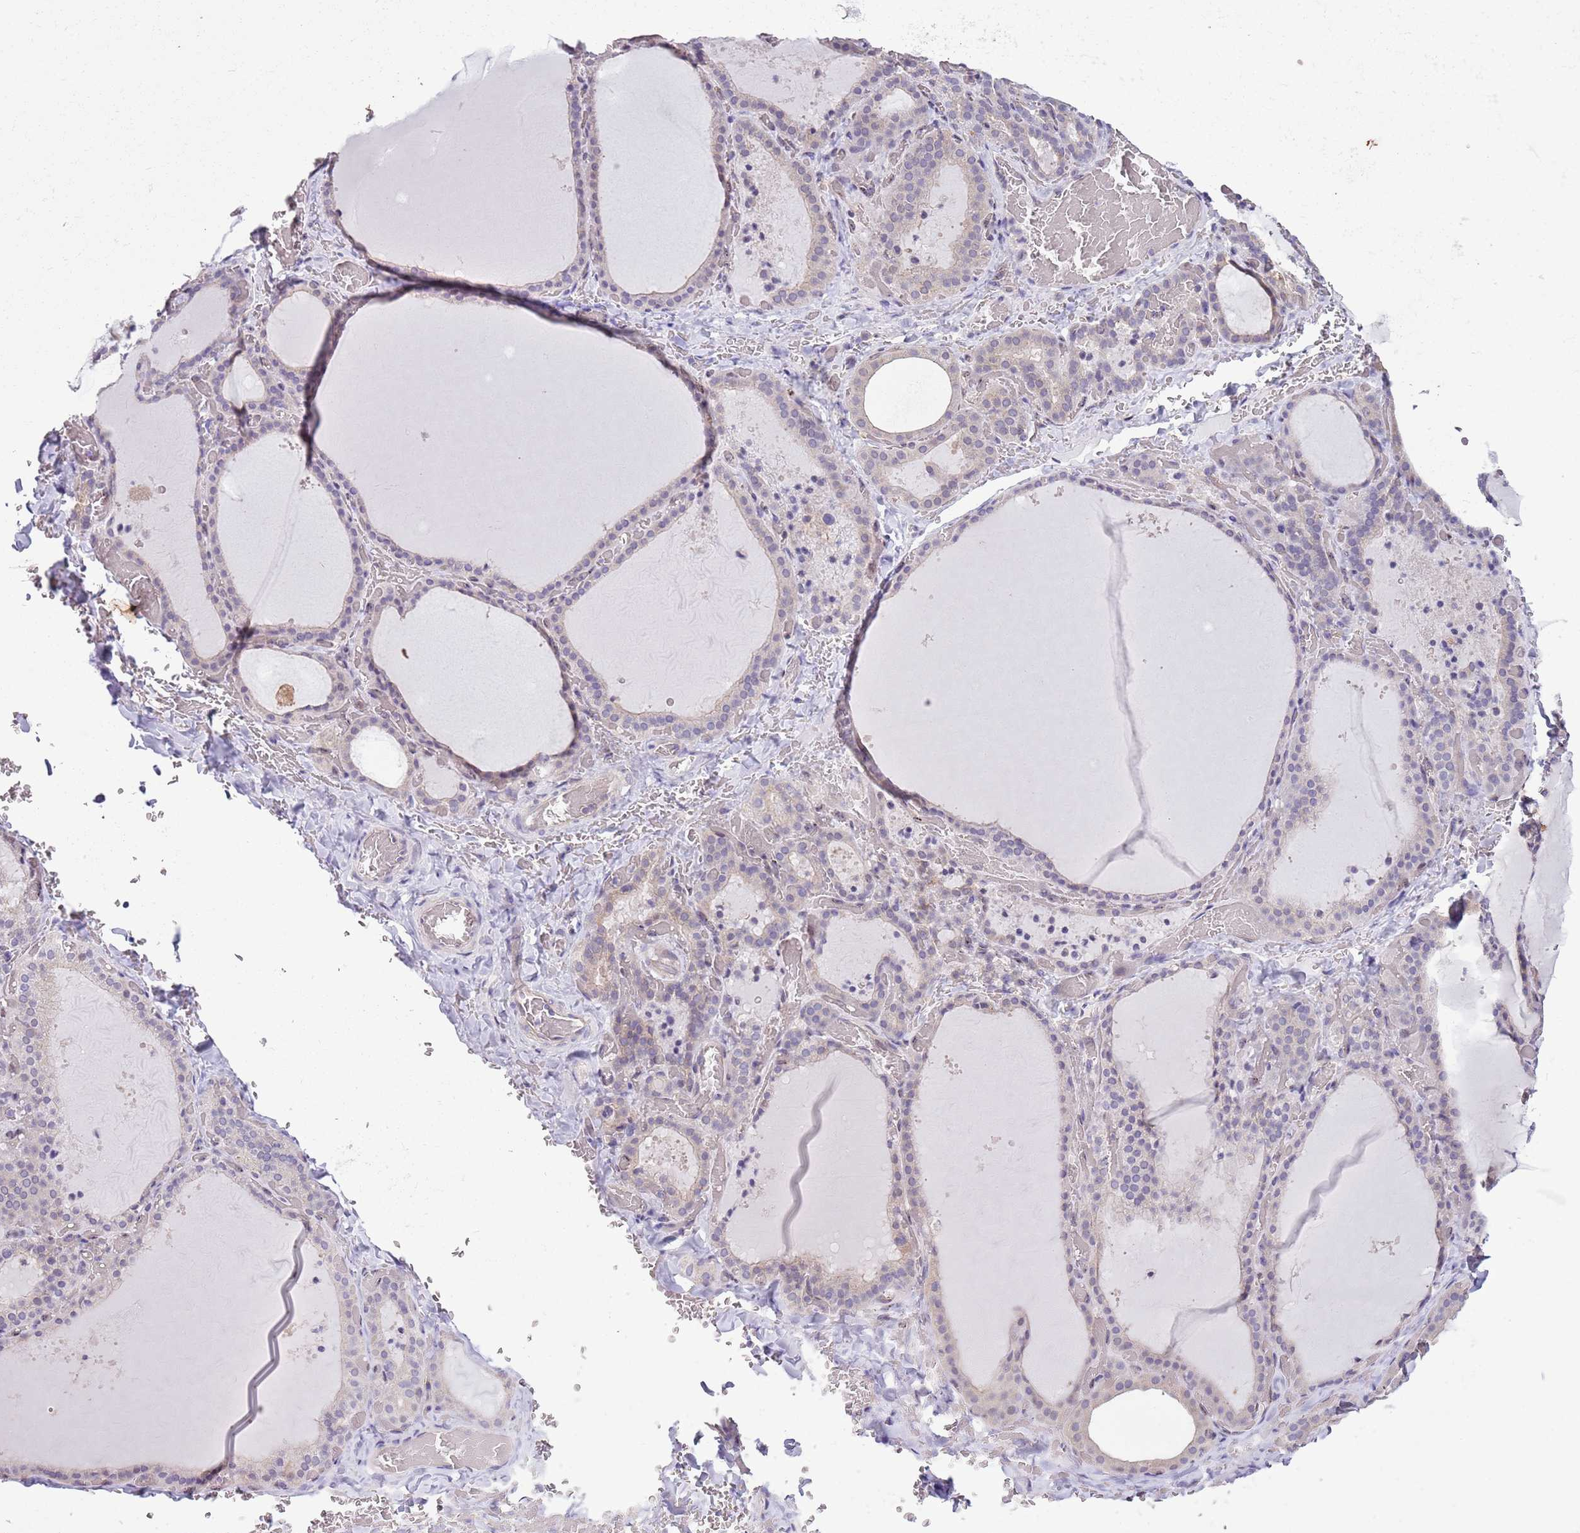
{"staining": {"intensity": "weak", "quantity": "25%-75%", "location": "cytoplasmic/membranous"}, "tissue": "thyroid gland", "cell_type": "Glandular cells", "image_type": "normal", "snomed": [{"axis": "morphology", "description": "Normal tissue, NOS"}, {"axis": "topography", "description": "Thyroid gland"}], "caption": "IHC image of normal thyroid gland stained for a protein (brown), which shows low levels of weak cytoplasmic/membranous positivity in about 25%-75% of glandular cells.", "gene": "CAPN9", "patient": {"sex": "female", "age": 39}}